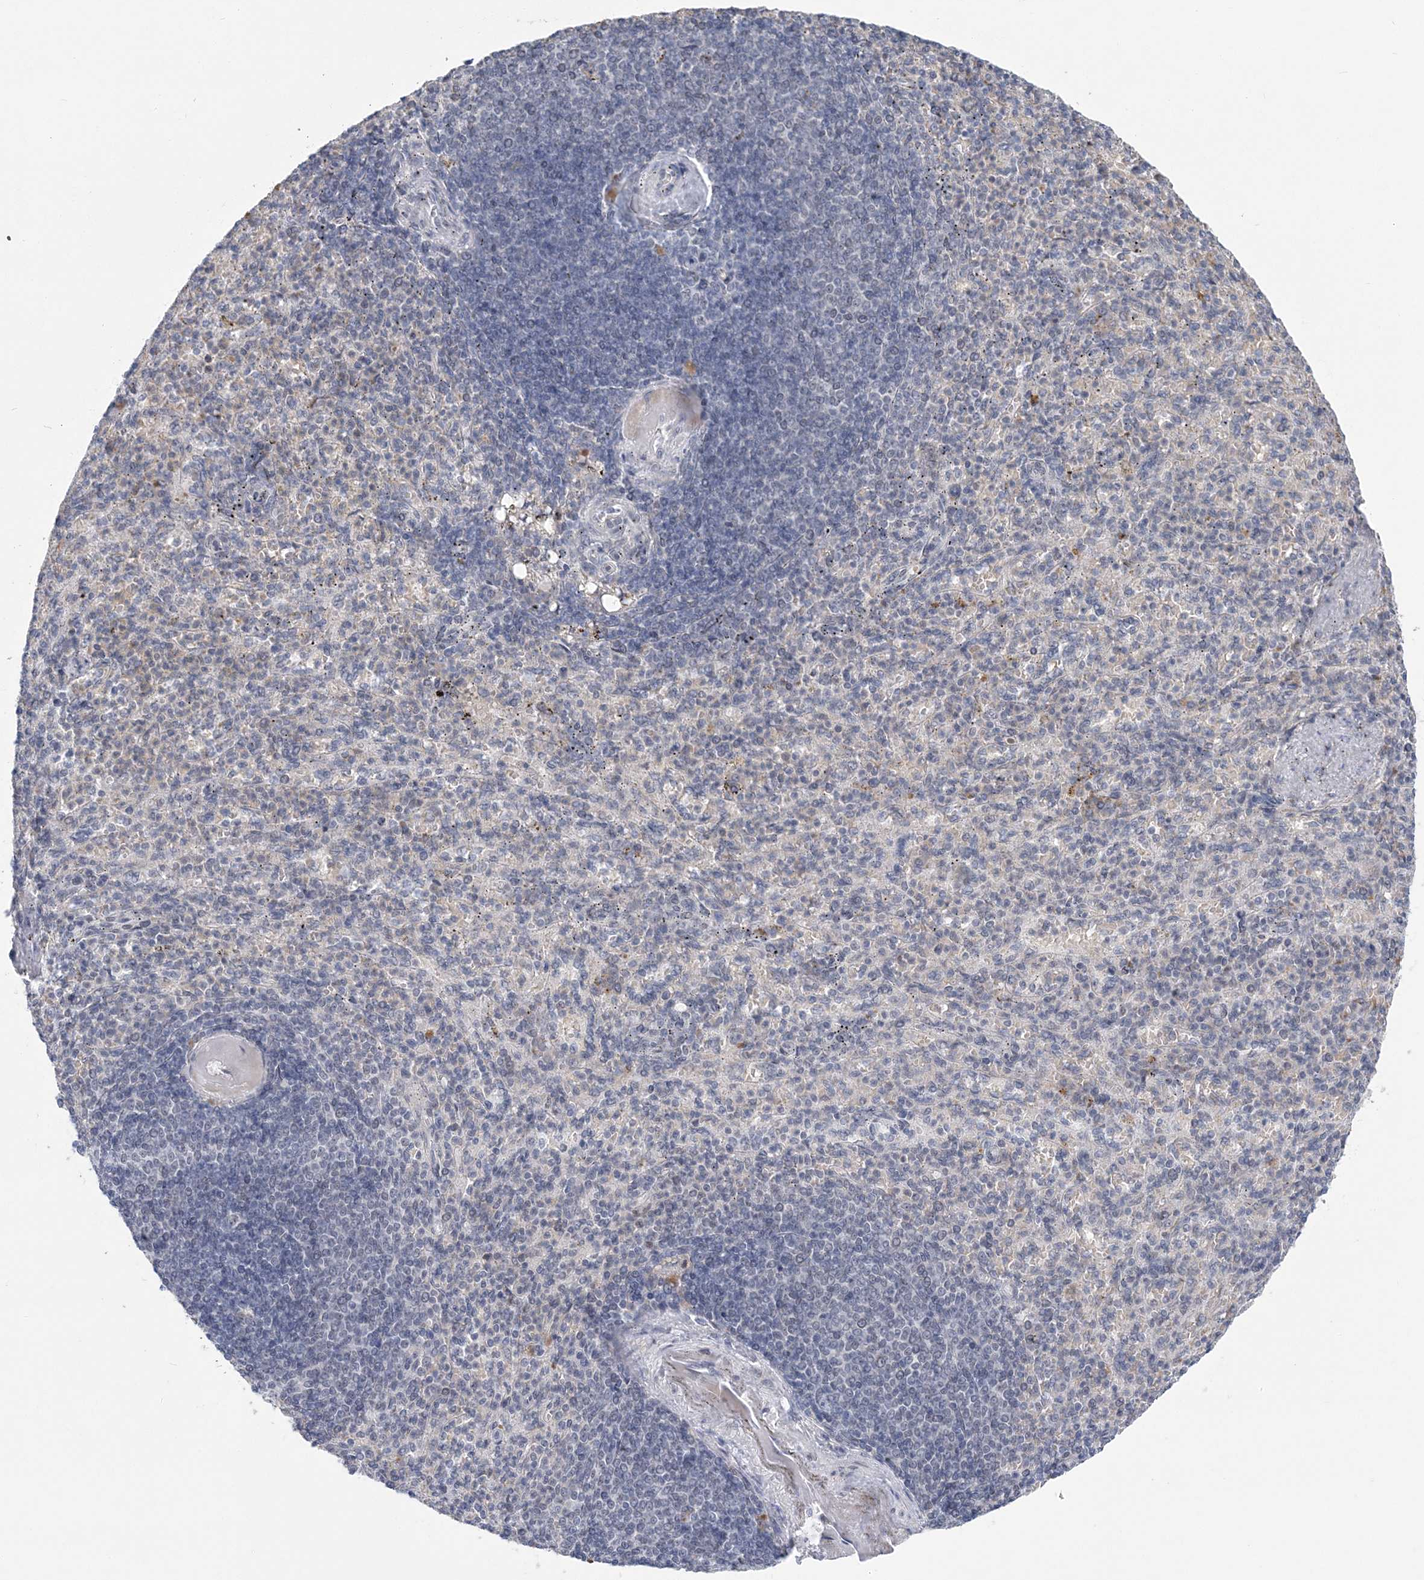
{"staining": {"intensity": "negative", "quantity": "none", "location": "none"}, "tissue": "spleen", "cell_type": "Cells in red pulp", "image_type": "normal", "snomed": [{"axis": "morphology", "description": "Normal tissue, NOS"}, {"axis": "topography", "description": "Spleen"}], "caption": "Human spleen stained for a protein using immunohistochemistry (IHC) displays no staining in cells in red pulp.", "gene": "ZBTB7A", "patient": {"sex": "female", "age": 74}}